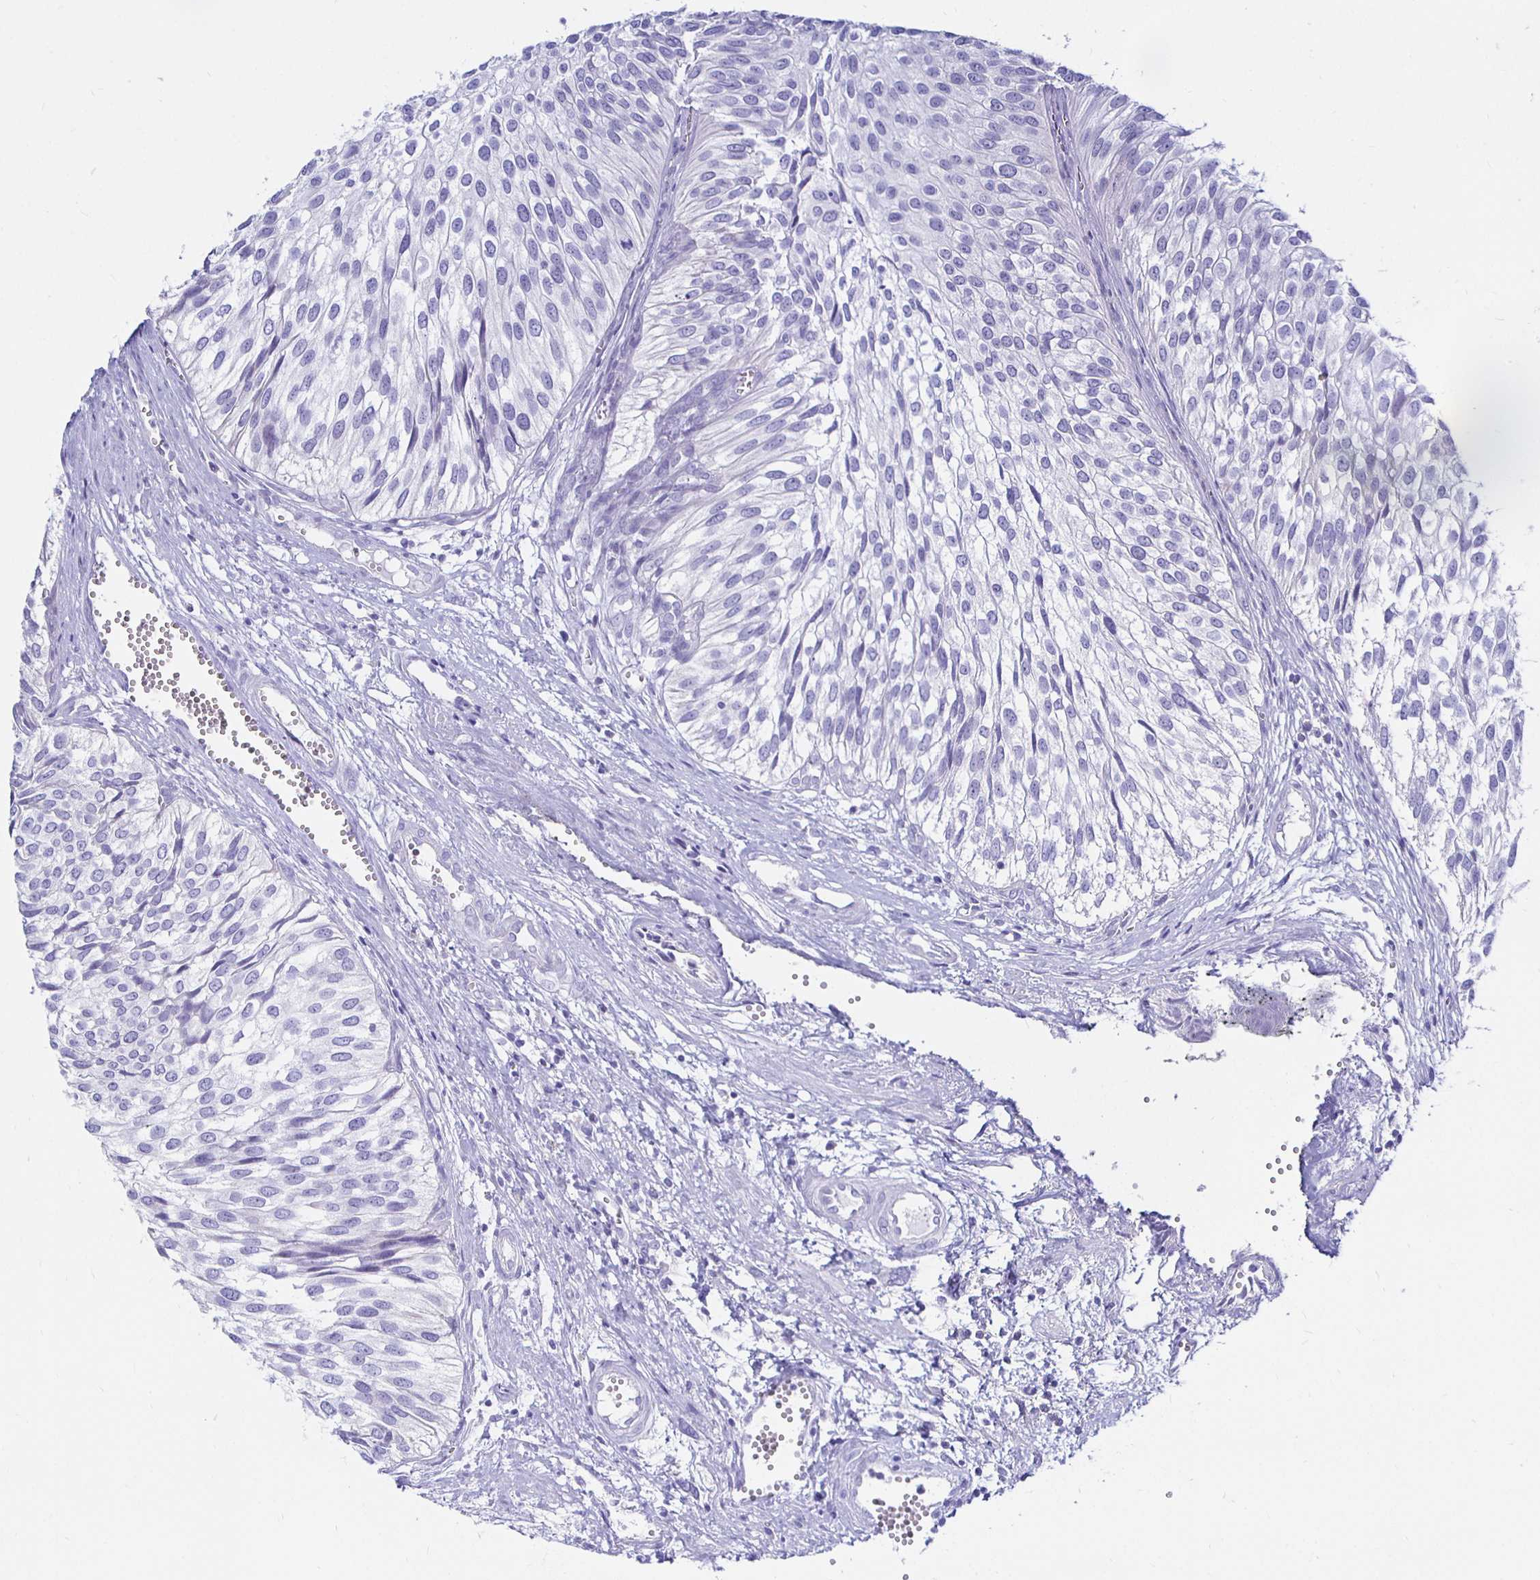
{"staining": {"intensity": "negative", "quantity": "none", "location": "none"}, "tissue": "urothelial cancer", "cell_type": "Tumor cells", "image_type": "cancer", "snomed": [{"axis": "morphology", "description": "Urothelial carcinoma, Low grade"}, {"axis": "topography", "description": "Urinary bladder"}], "caption": "Low-grade urothelial carcinoma was stained to show a protein in brown. There is no significant expression in tumor cells.", "gene": "UMOD", "patient": {"sex": "male", "age": 91}}